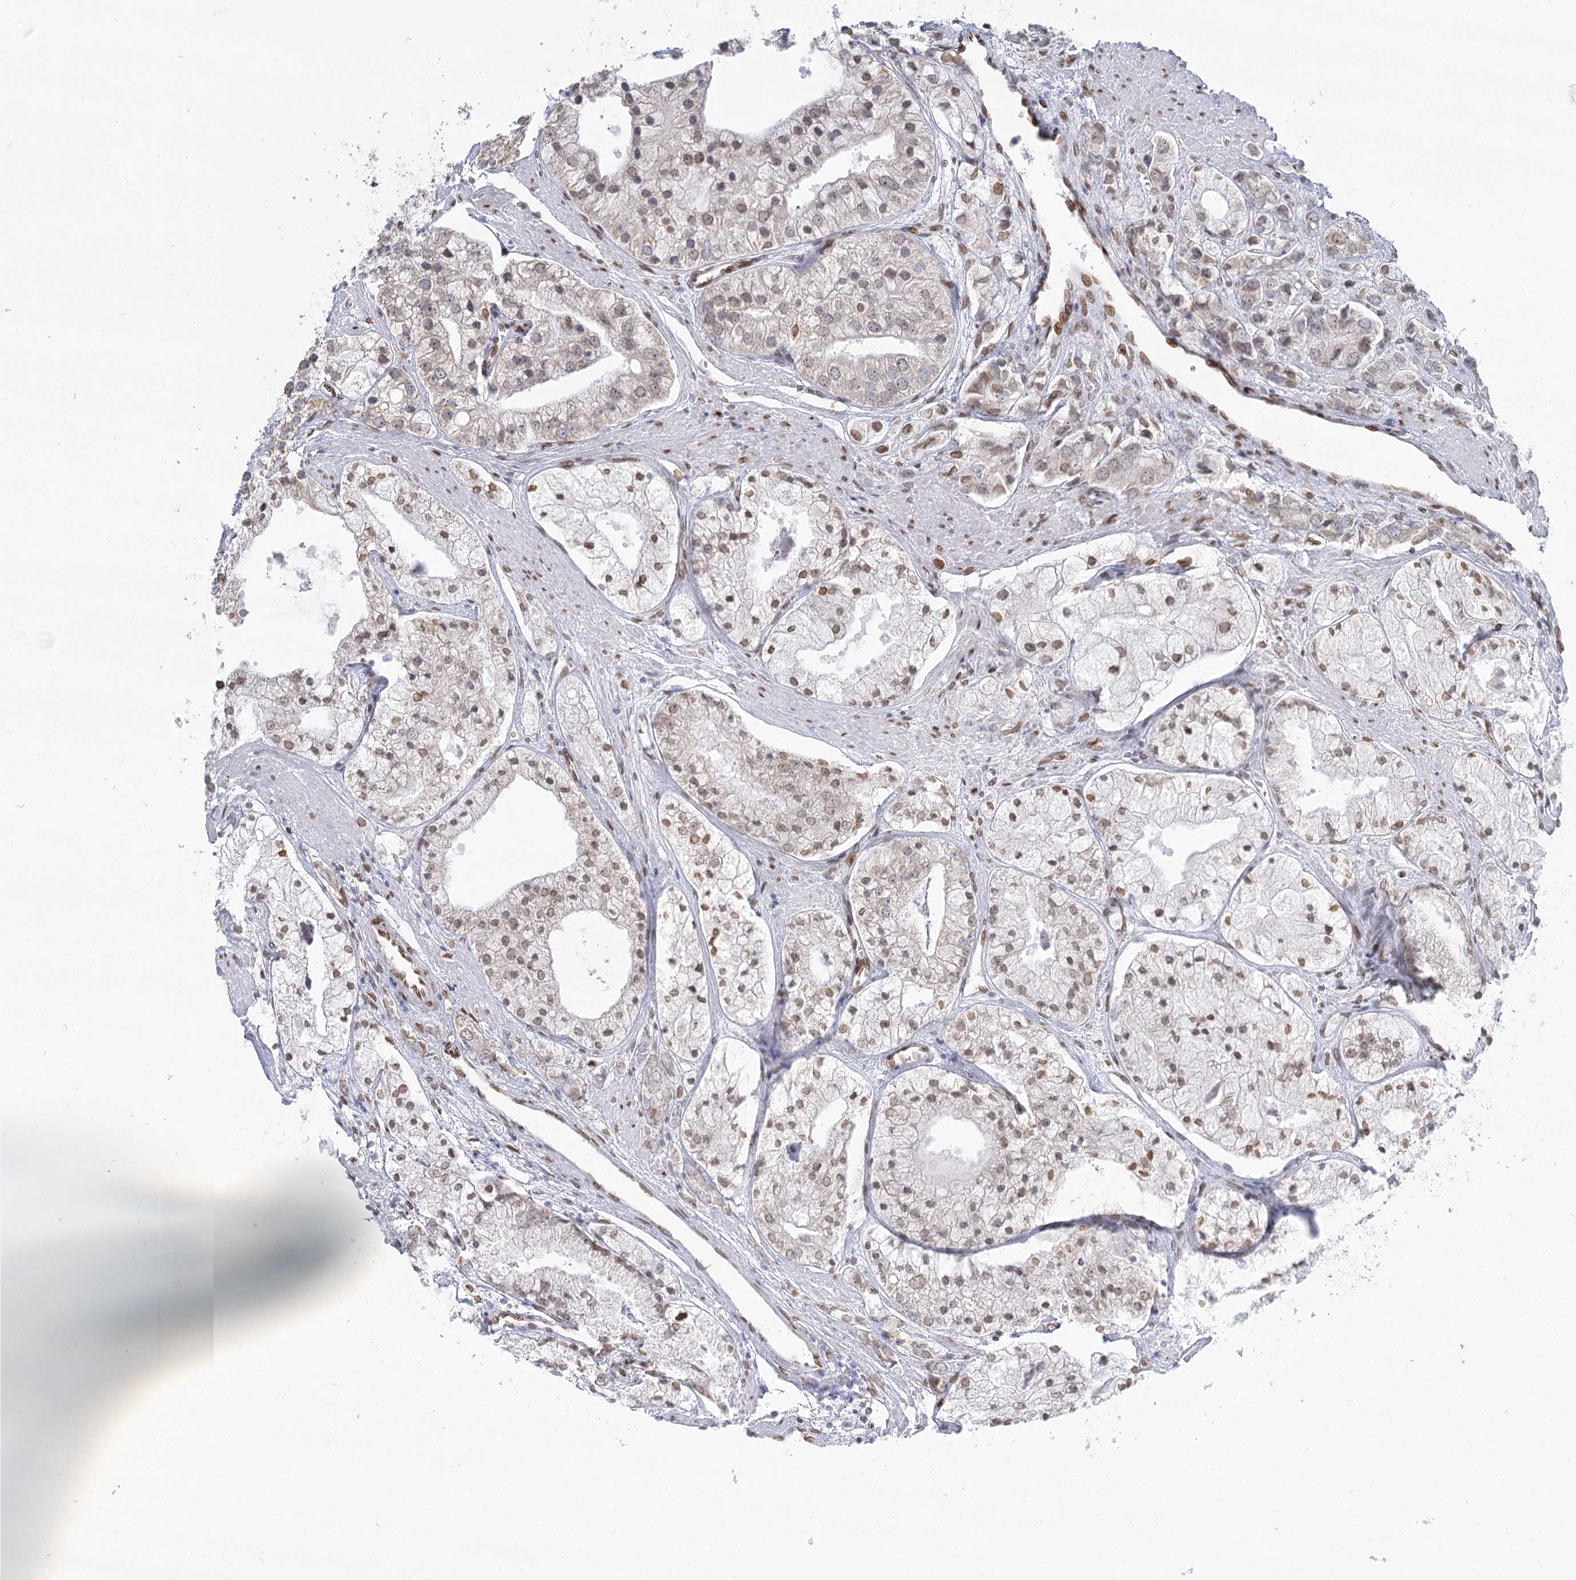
{"staining": {"intensity": "weak", "quantity": "25%-75%", "location": "nuclear"}, "tissue": "prostate cancer", "cell_type": "Tumor cells", "image_type": "cancer", "snomed": [{"axis": "morphology", "description": "Adenocarcinoma, High grade"}, {"axis": "topography", "description": "Prostate"}], "caption": "Protein staining reveals weak nuclear expression in approximately 25%-75% of tumor cells in adenocarcinoma (high-grade) (prostate). (IHC, brightfield microscopy, high magnification).", "gene": "VWA5A", "patient": {"sex": "male", "age": 50}}